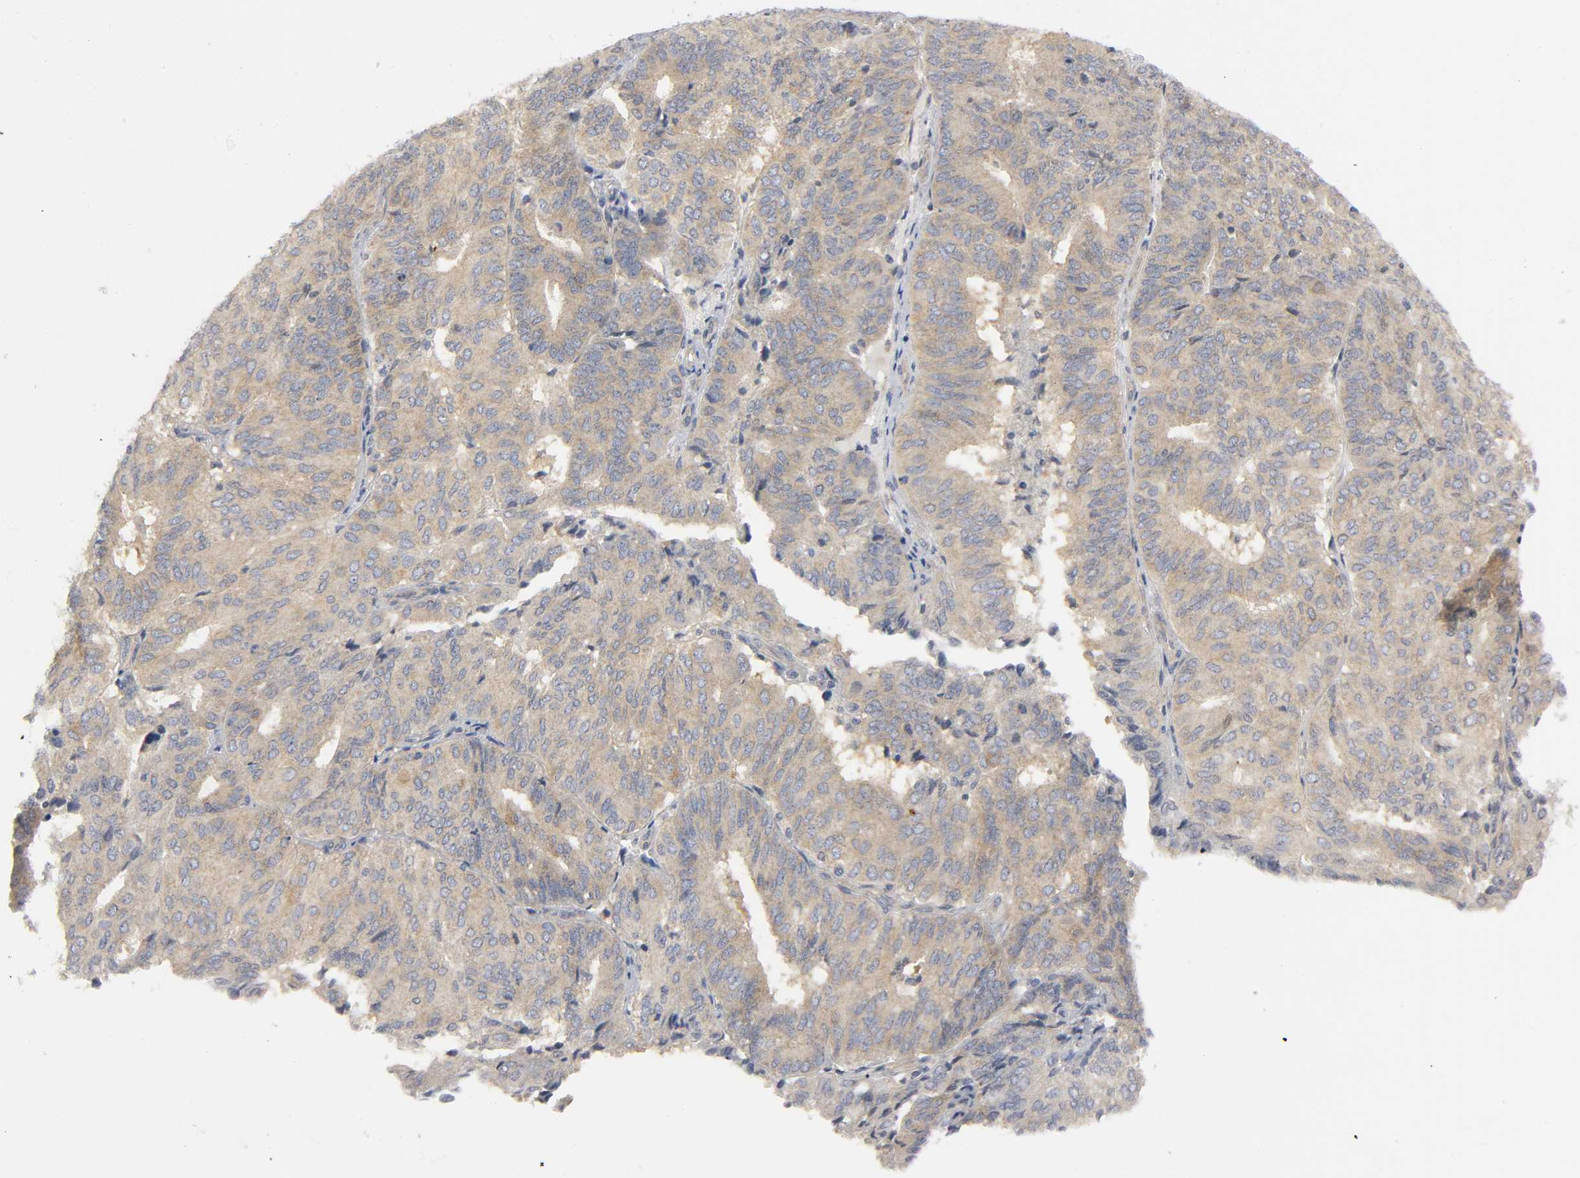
{"staining": {"intensity": "weak", "quantity": ">75%", "location": "cytoplasmic/membranous"}, "tissue": "endometrial cancer", "cell_type": "Tumor cells", "image_type": "cancer", "snomed": [{"axis": "morphology", "description": "Adenocarcinoma, NOS"}, {"axis": "topography", "description": "Uterus"}], "caption": "About >75% of tumor cells in endometrial adenocarcinoma show weak cytoplasmic/membranous protein expression as visualized by brown immunohistochemical staining.", "gene": "HDAC6", "patient": {"sex": "female", "age": 60}}